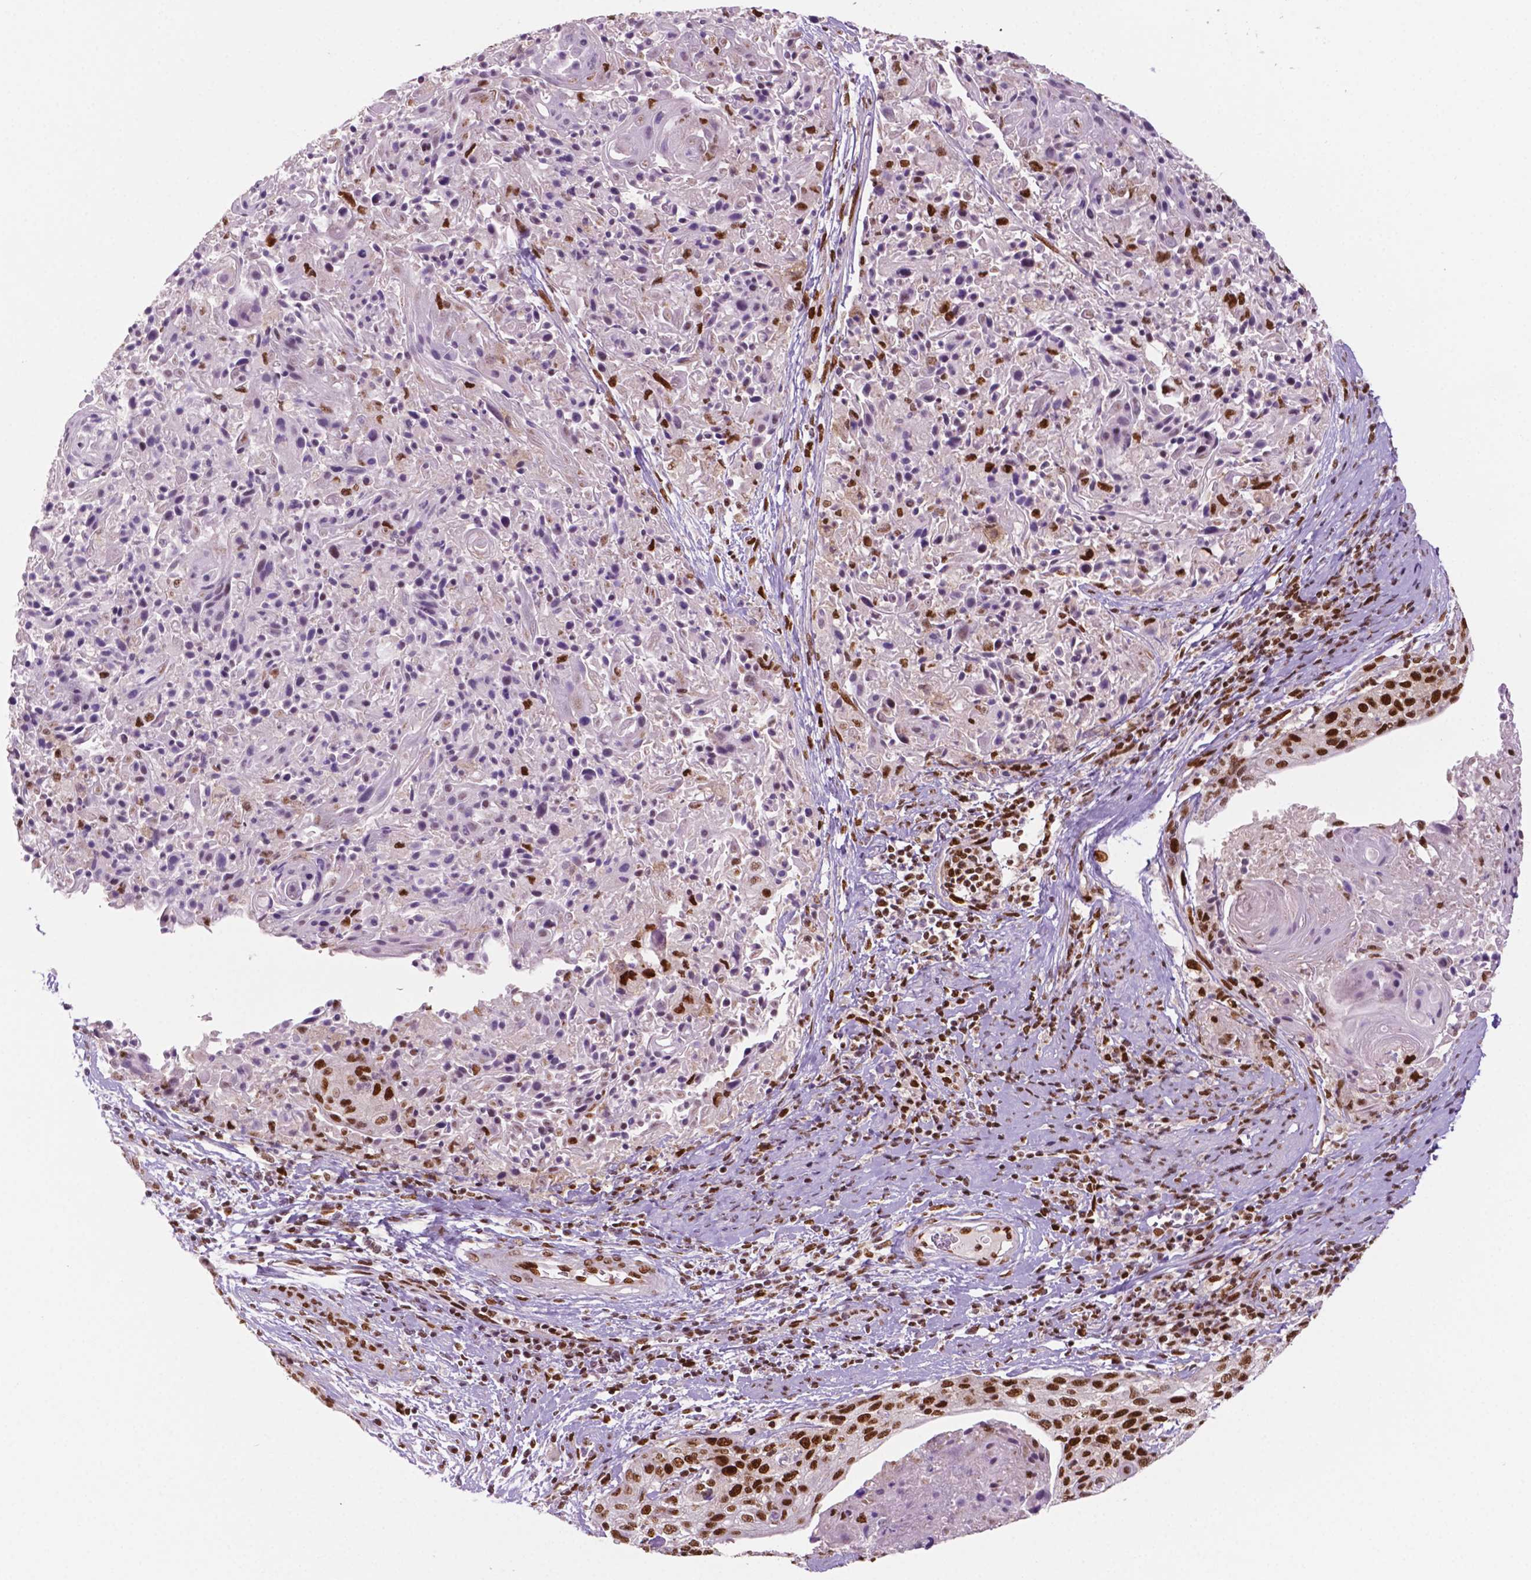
{"staining": {"intensity": "strong", "quantity": "25%-75%", "location": "nuclear"}, "tissue": "cervical cancer", "cell_type": "Tumor cells", "image_type": "cancer", "snomed": [{"axis": "morphology", "description": "Squamous cell carcinoma, NOS"}, {"axis": "topography", "description": "Cervix"}], "caption": "Immunohistochemistry (DAB (3,3'-diaminobenzidine)) staining of cervical cancer demonstrates strong nuclear protein expression in about 25%-75% of tumor cells. Nuclei are stained in blue.", "gene": "MLH1", "patient": {"sex": "female", "age": 31}}